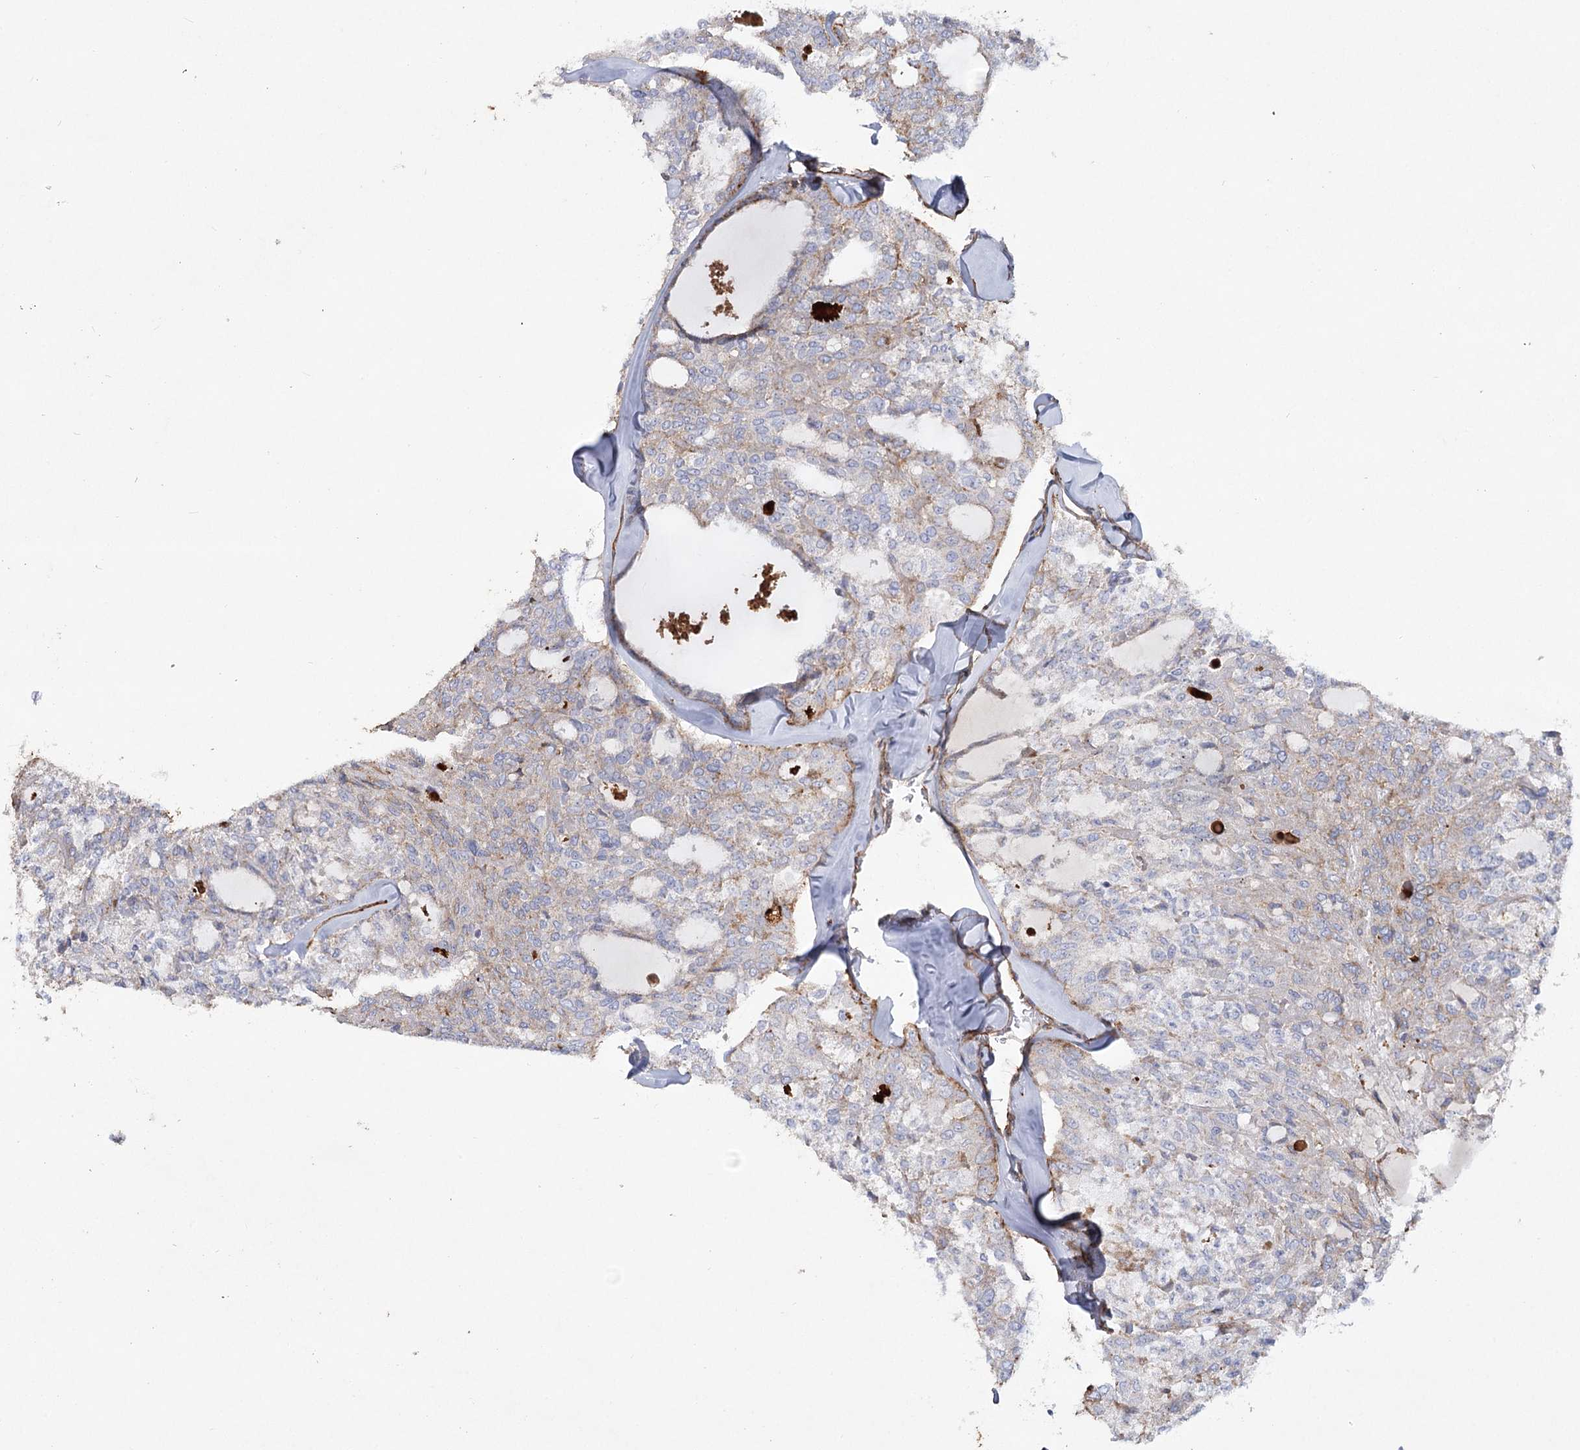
{"staining": {"intensity": "weak", "quantity": "<25%", "location": "cytoplasmic/membranous"}, "tissue": "thyroid cancer", "cell_type": "Tumor cells", "image_type": "cancer", "snomed": [{"axis": "morphology", "description": "Follicular adenoma carcinoma, NOS"}, {"axis": "topography", "description": "Thyroid gland"}], "caption": "Protein analysis of thyroid cancer demonstrates no significant expression in tumor cells. (Stains: DAB (3,3'-diaminobenzidine) IHC with hematoxylin counter stain, Microscopy: brightfield microscopy at high magnification).", "gene": "TMEM164", "patient": {"sex": "male", "age": 75}}